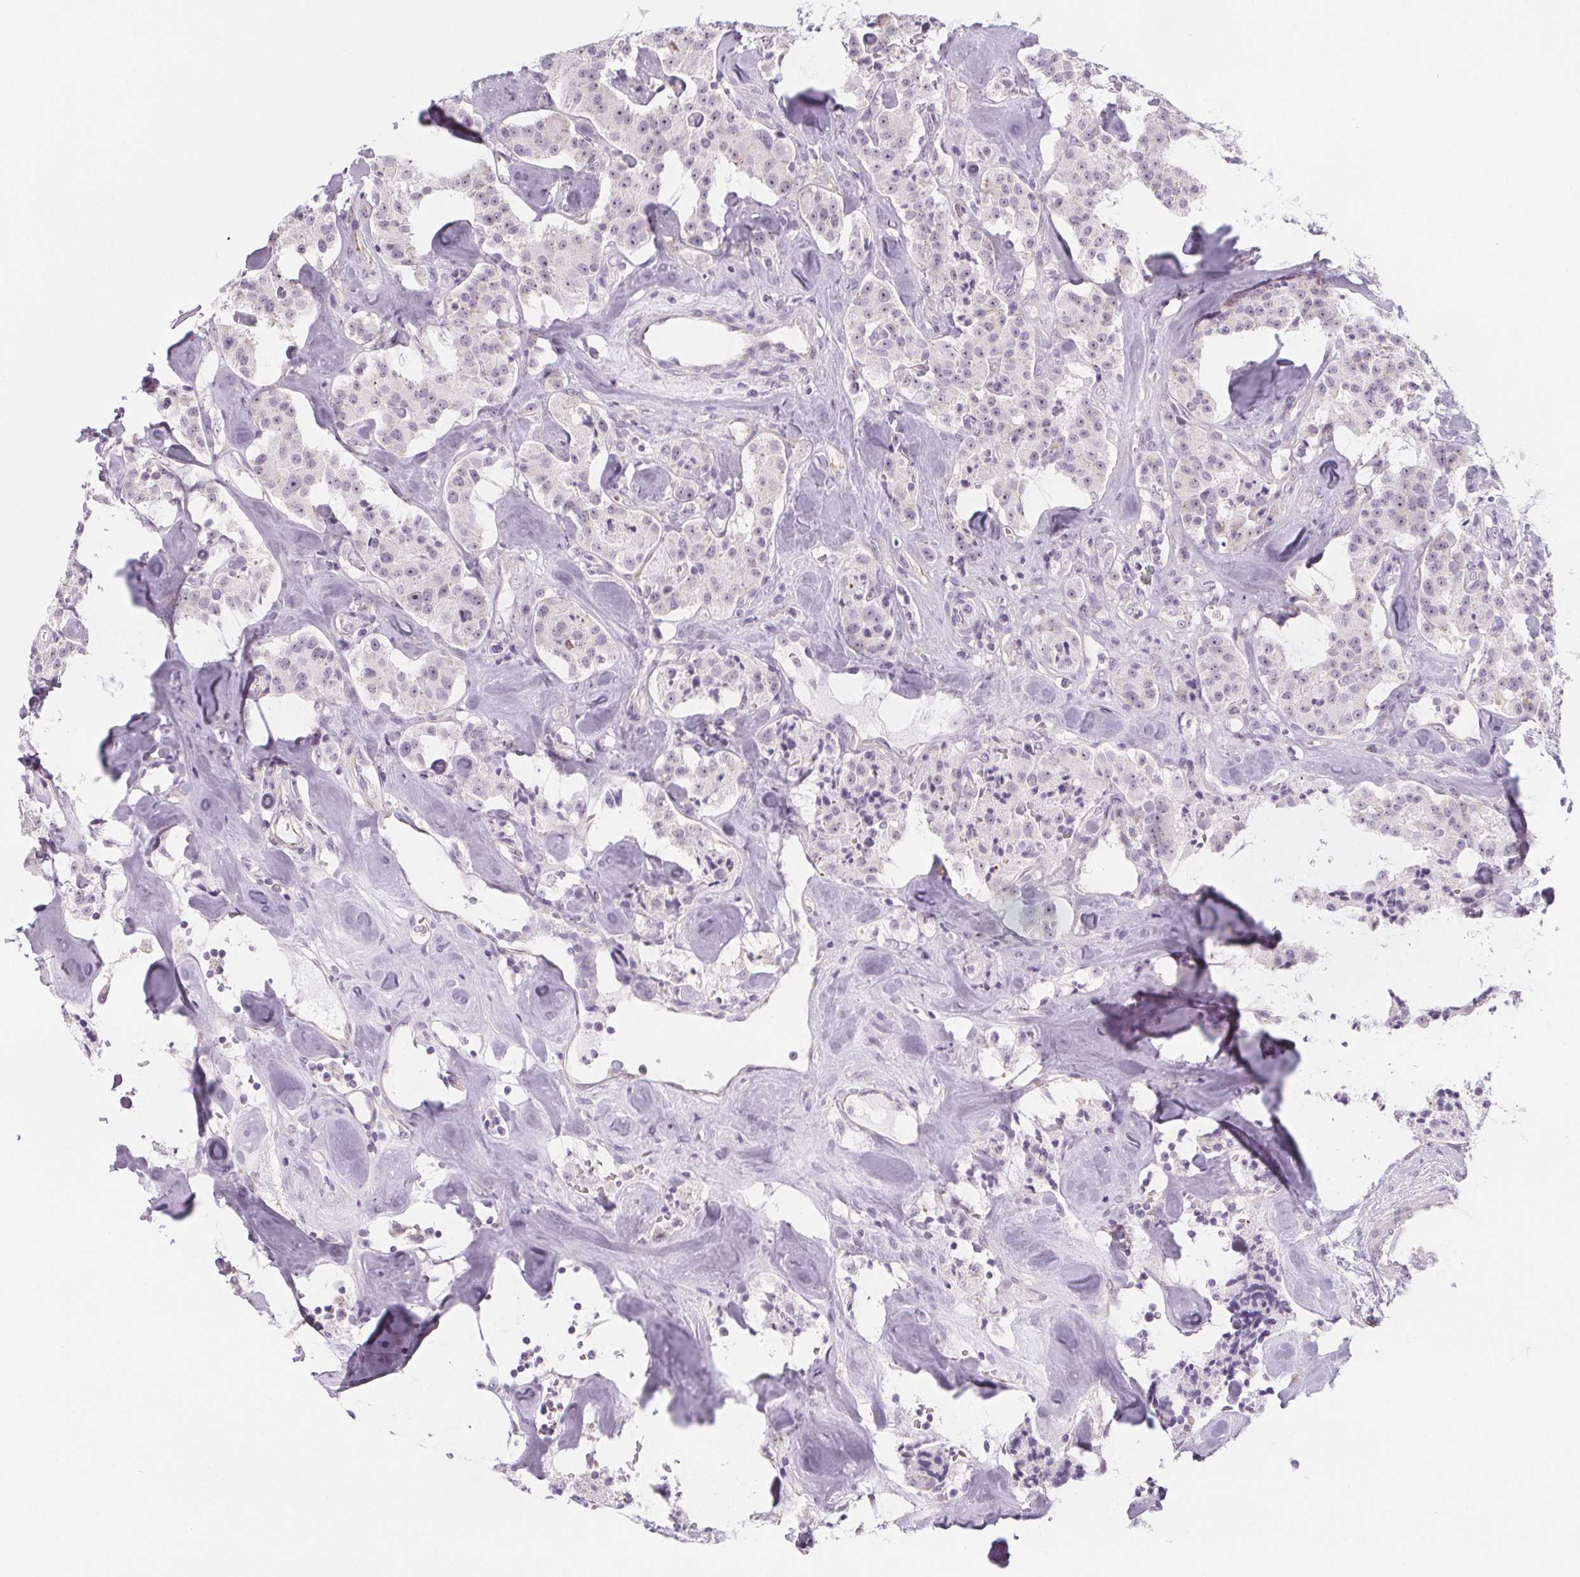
{"staining": {"intensity": "weak", "quantity": "<25%", "location": "nuclear"}, "tissue": "carcinoid", "cell_type": "Tumor cells", "image_type": "cancer", "snomed": [{"axis": "morphology", "description": "Carcinoid, malignant, NOS"}, {"axis": "topography", "description": "Pancreas"}], "caption": "IHC of human carcinoid shows no expression in tumor cells.", "gene": "NOLC1", "patient": {"sex": "male", "age": 41}}